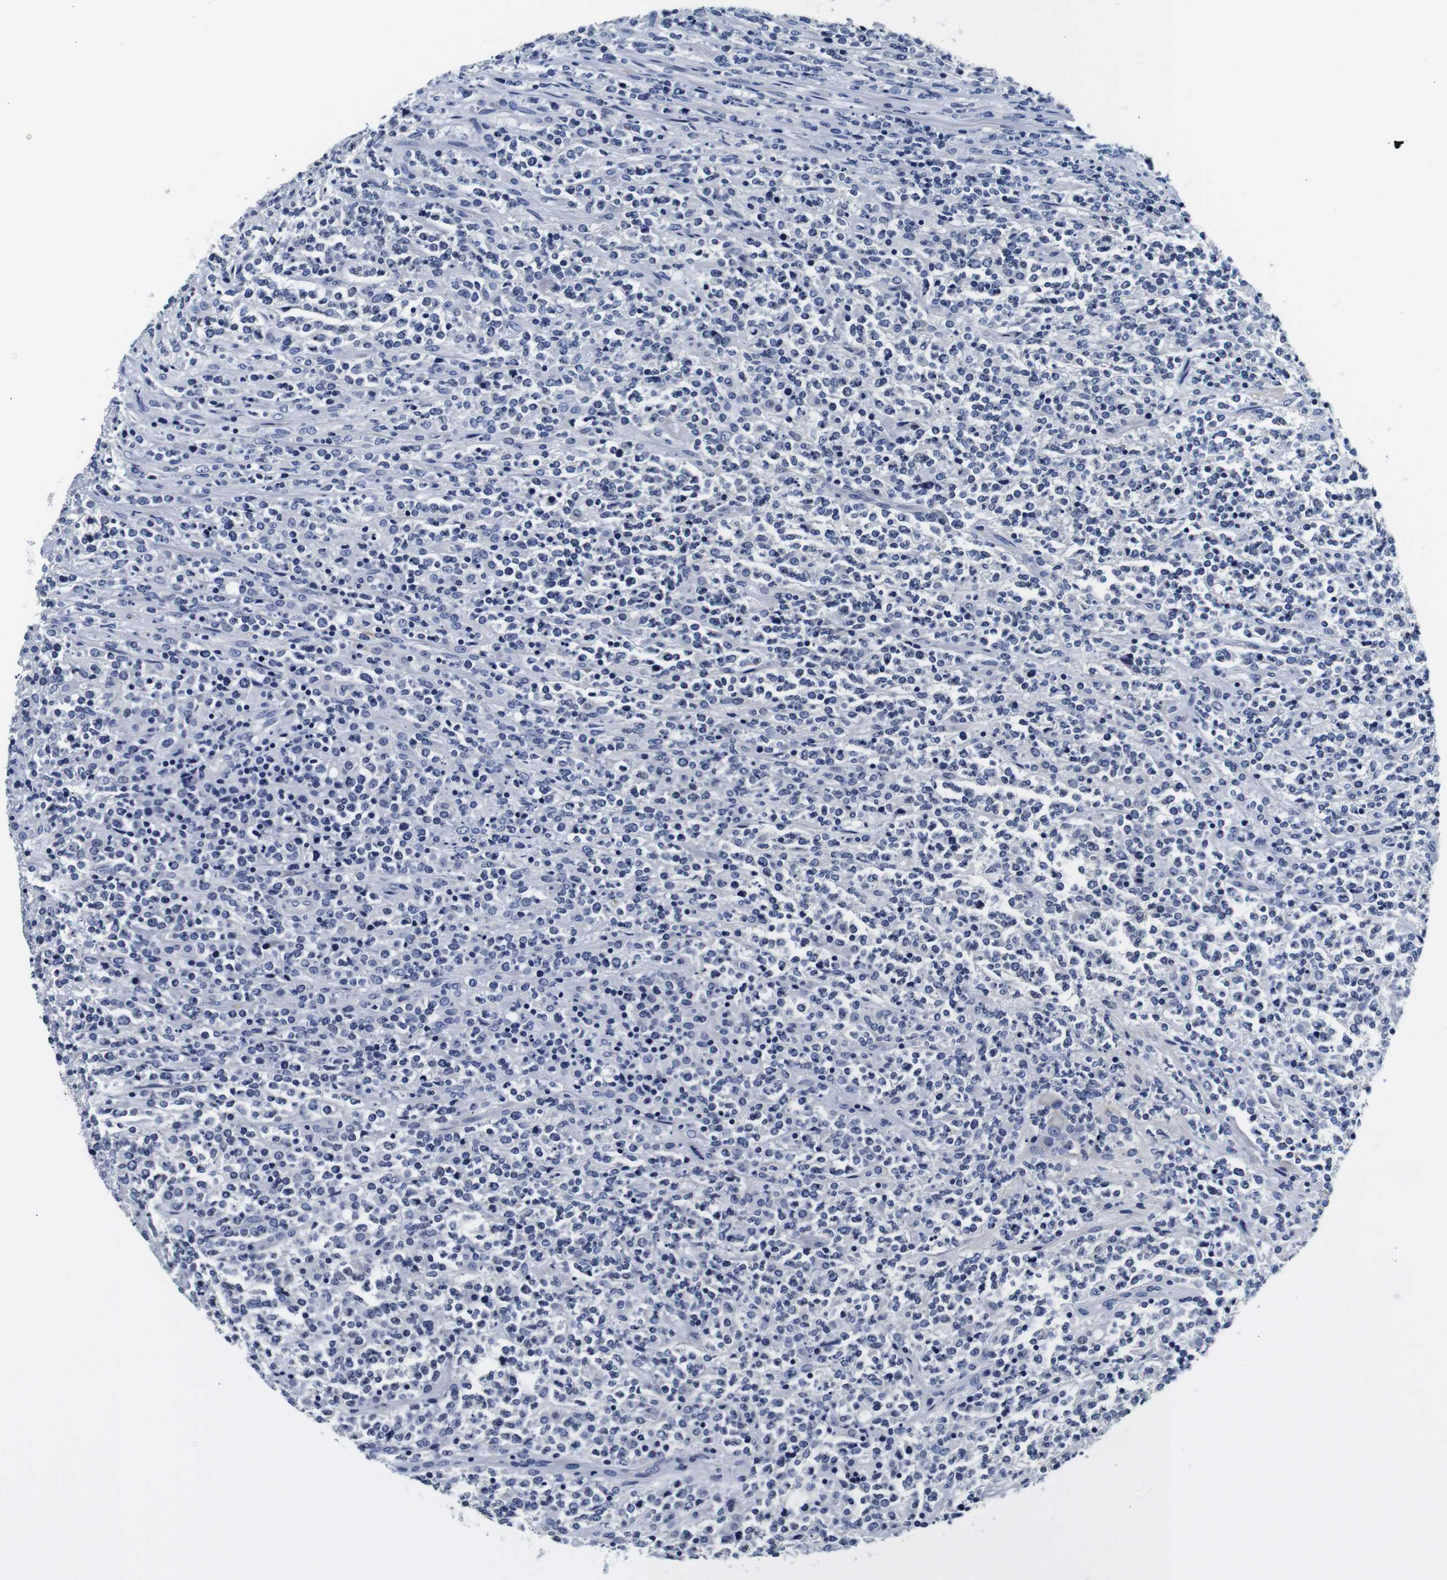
{"staining": {"intensity": "negative", "quantity": "none", "location": "none"}, "tissue": "lymphoma", "cell_type": "Tumor cells", "image_type": "cancer", "snomed": [{"axis": "morphology", "description": "Malignant lymphoma, non-Hodgkin's type, High grade"}, {"axis": "topography", "description": "Soft tissue"}], "caption": "Histopathology image shows no significant protein staining in tumor cells of lymphoma.", "gene": "GP1BA", "patient": {"sex": "male", "age": 18}}